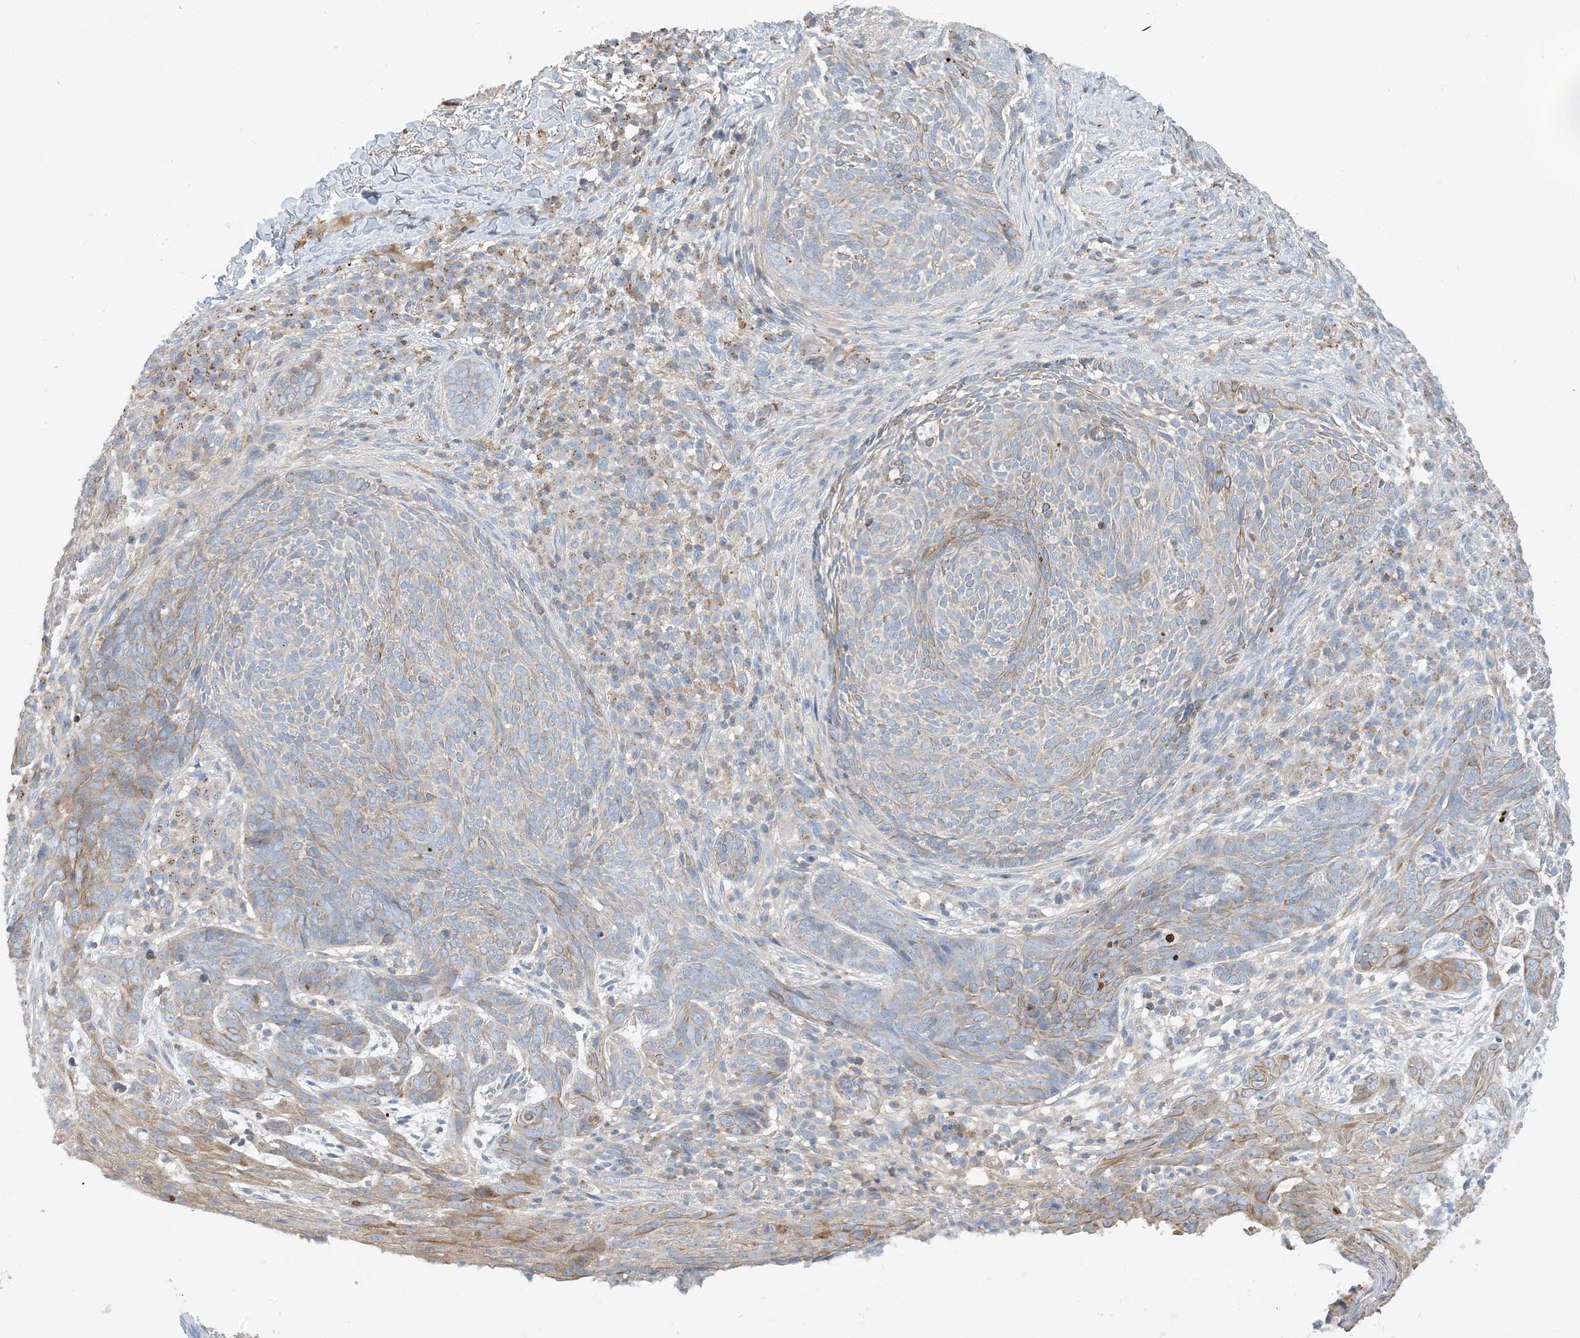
{"staining": {"intensity": "weak", "quantity": "25%-75%", "location": "cytoplasmic/membranous"}, "tissue": "skin cancer", "cell_type": "Tumor cells", "image_type": "cancer", "snomed": [{"axis": "morphology", "description": "Basal cell carcinoma"}, {"axis": "topography", "description": "Skin"}], "caption": "Immunohistochemistry (IHC) staining of skin basal cell carcinoma, which shows low levels of weak cytoplasmic/membranous expression in about 25%-75% of tumor cells indicating weak cytoplasmic/membranous protein positivity. The staining was performed using DAB (3,3'-diaminobenzidine) (brown) for protein detection and nuclei were counterstained in hematoxylin (blue).", "gene": "CALHM5", "patient": {"sex": "male", "age": 85}}